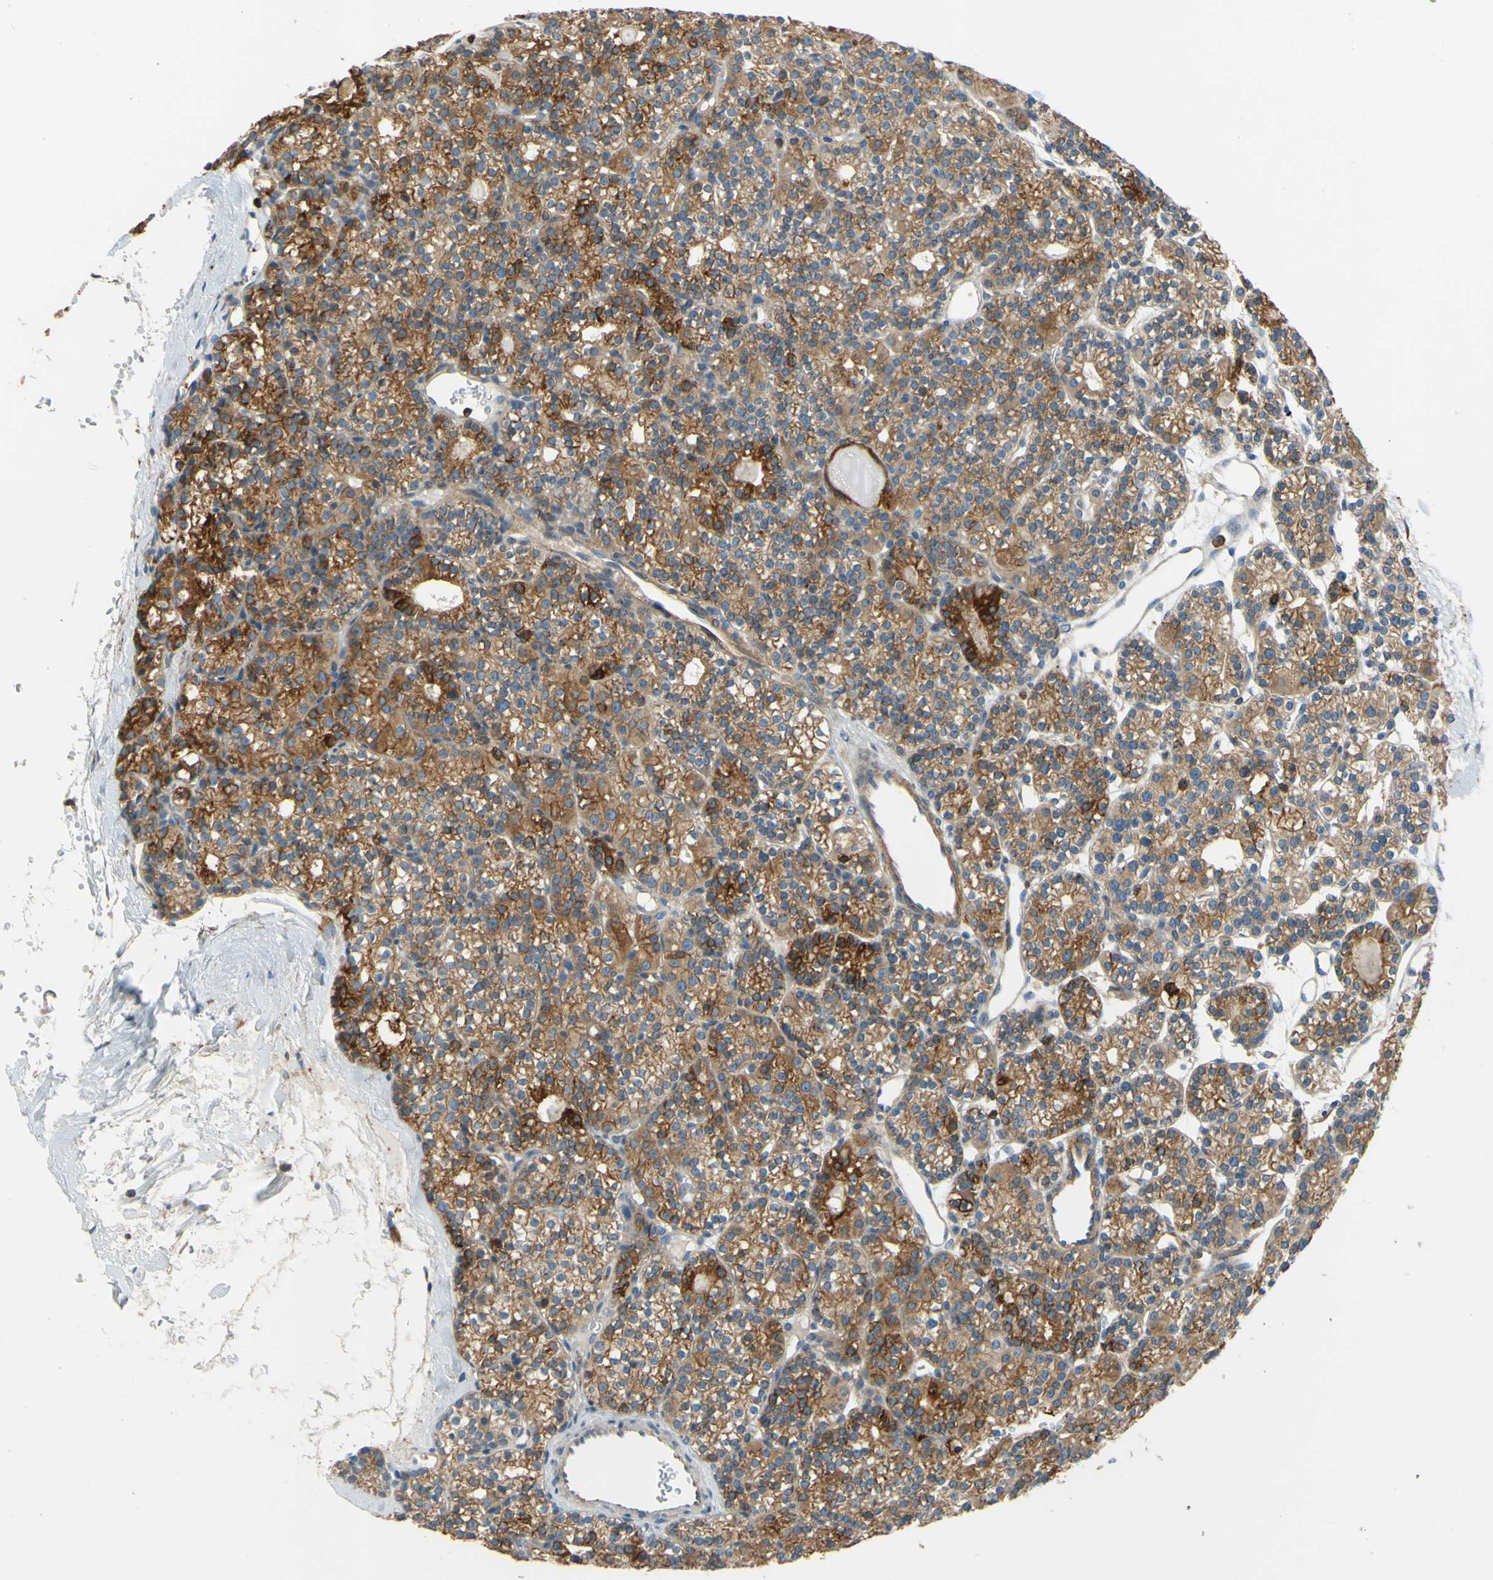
{"staining": {"intensity": "moderate", "quantity": "25%-75%", "location": "cytoplasmic/membranous"}, "tissue": "parathyroid gland", "cell_type": "Glandular cells", "image_type": "normal", "snomed": [{"axis": "morphology", "description": "Normal tissue, NOS"}, {"axis": "topography", "description": "Parathyroid gland"}], "caption": "A brown stain labels moderate cytoplasmic/membranous positivity of a protein in glandular cells of normal parathyroid gland.", "gene": "POR", "patient": {"sex": "female", "age": 64}}